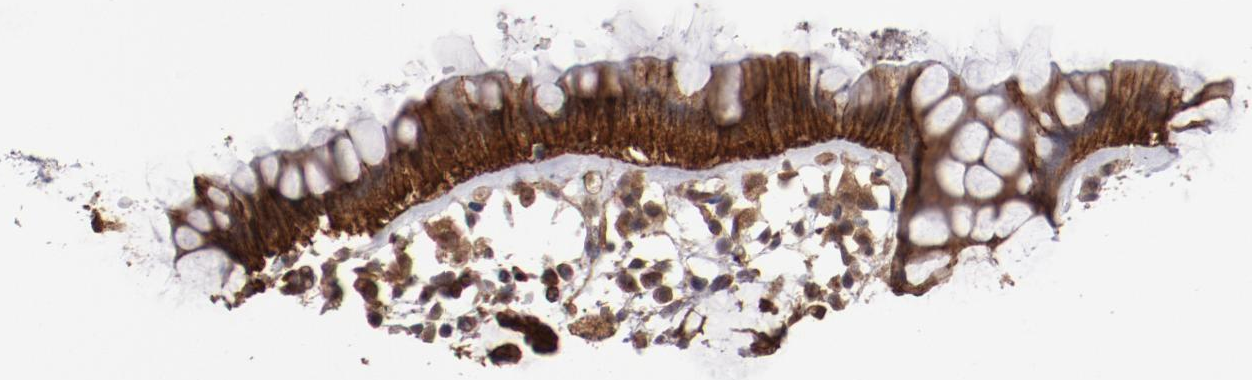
{"staining": {"intensity": "moderate", "quantity": ">75%", "location": "cytoplasmic/membranous"}, "tissue": "rectum", "cell_type": "Glandular cells", "image_type": "normal", "snomed": [{"axis": "morphology", "description": "Normal tissue, NOS"}, {"axis": "topography", "description": "Rectum"}], "caption": "Unremarkable rectum displays moderate cytoplasmic/membranous positivity in approximately >75% of glandular cells, visualized by immunohistochemistry.", "gene": "RPS6KA6", "patient": {"sex": "female", "age": 66}}